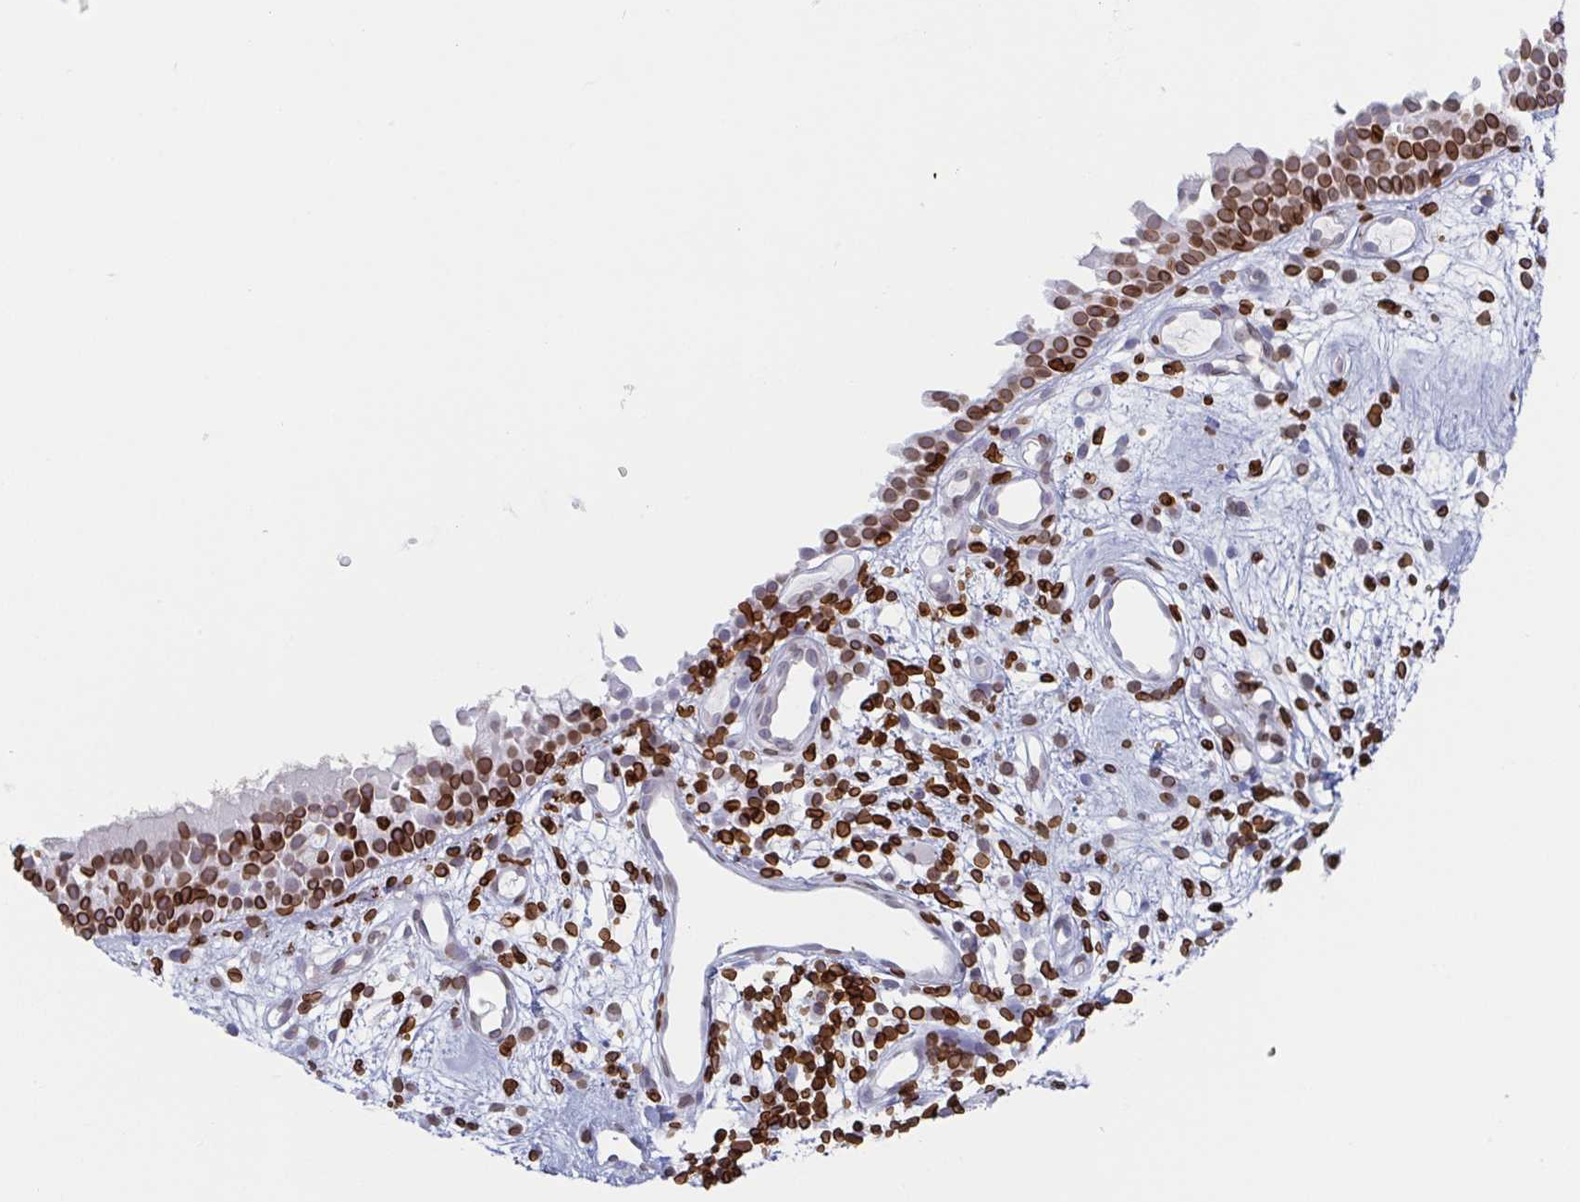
{"staining": {"intensity": "strong", "quantity": ">75%", "location": "cytoplasmic/membranous,nuclear"}, "tissue": "nasopharynx", "cell_type": "Respiratory epithelial cells", "image_type": "normal", "snomed": [{"axis": "morphology", "description": "Normal tissue, NOS"}, {"axis": "morphology", "description": "Inflammation, NOS"}, {"axis": "topography", "description": "Nasopharynx"}], "caption": "Brown immunohistochemical staining in benign human nasopharynx displays strong cytoplasmic/membranous,nuclear positivity in approximately >75% of respiratory epithelial cells. (DAB (3,3'-diaminobenzidine) IHC, brown staining for protein, blue staining for nuclei).", "gene": "BTBD7", "patient": {"sex": "male", "age": 54}}